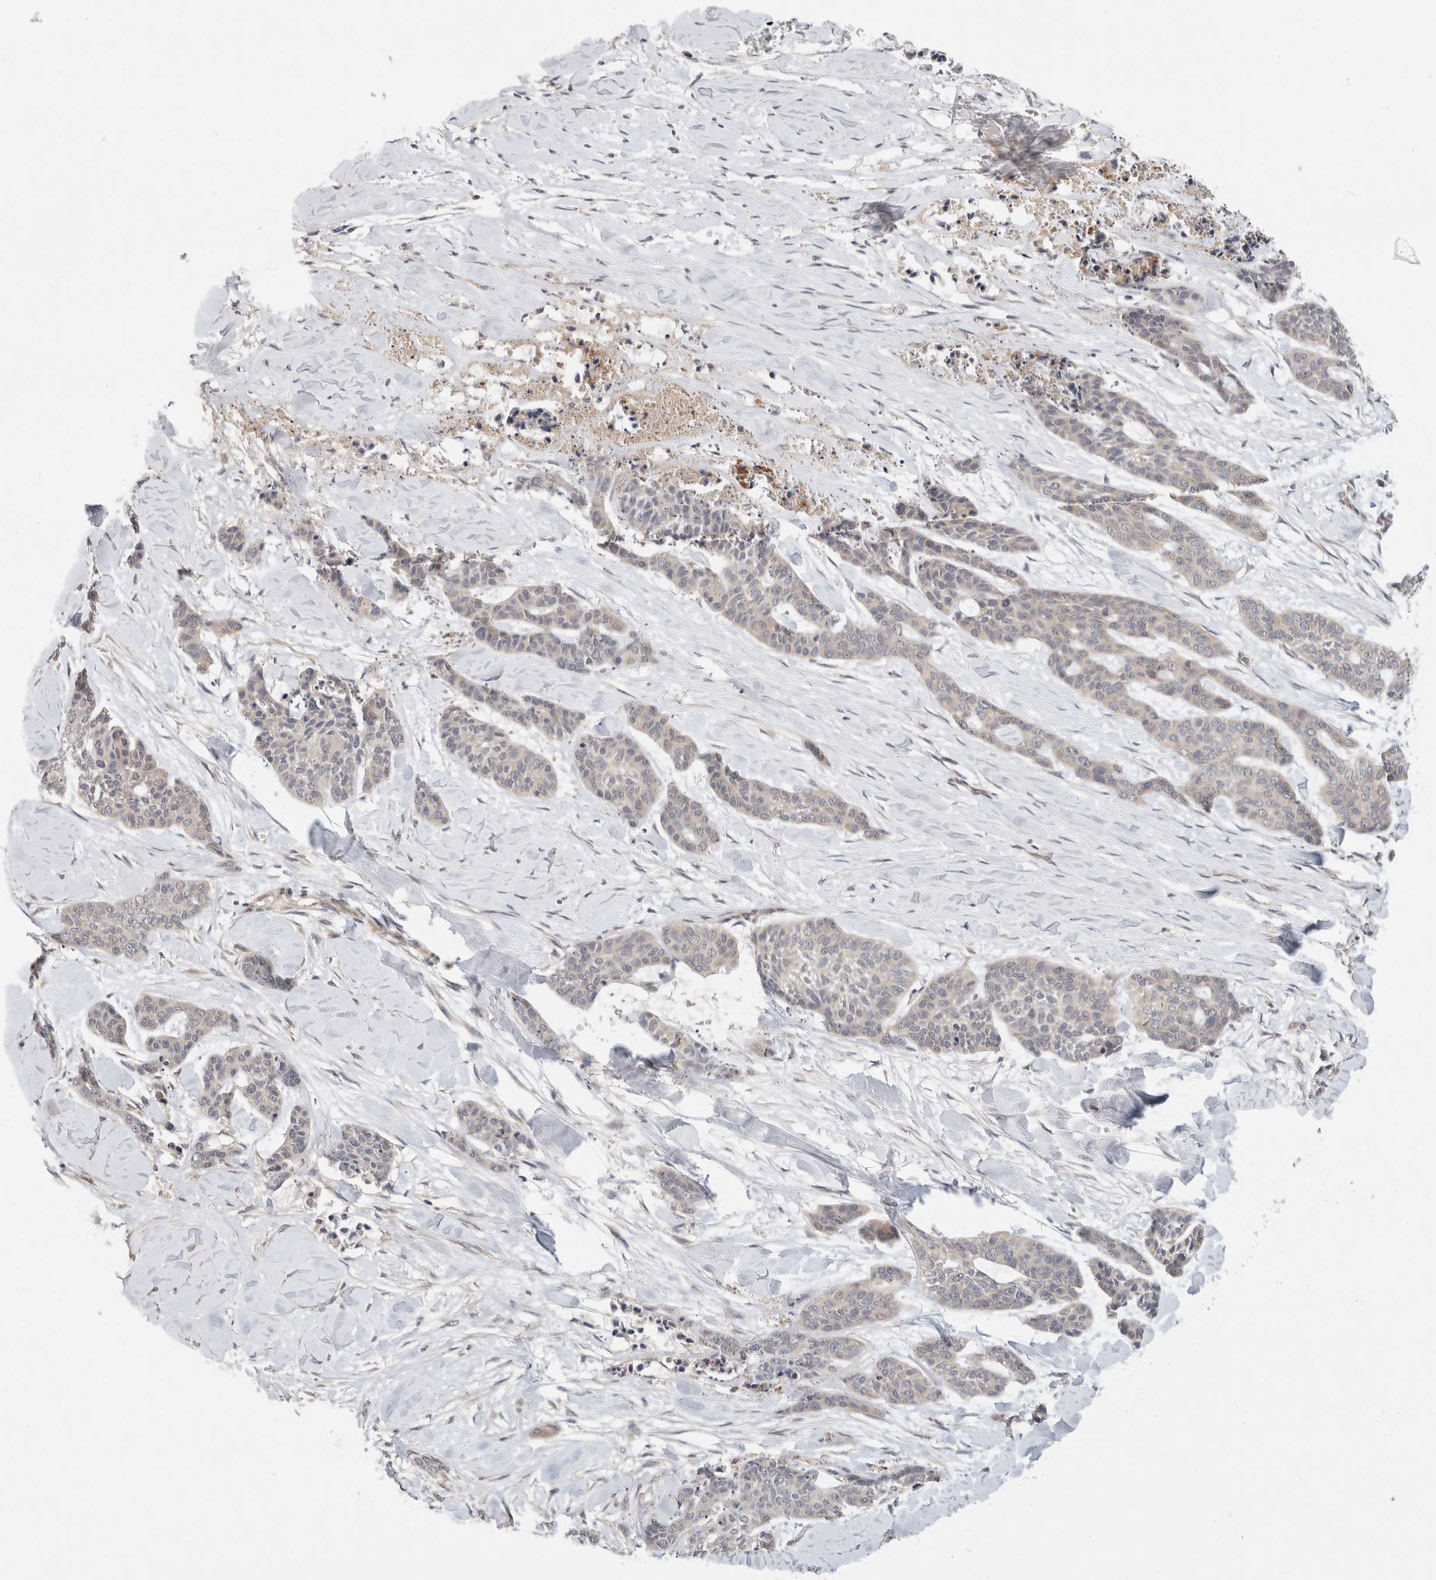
{"staining": {"intensity": "negative", "quantity": "none", "location": "none"}, "tissue": "skin cancer", "cell_type": "Tumor cells", "image_type": "cancer", "snomed": [{"axis": "morphology", "description": "Basal cell carcinoma"}, {"axis": "topography", "description": "Skin"}], "caption": "A high-resolution photomicrograph shows immunohistochemistry staining of skin cancer (basal cell carcinoma), which demonstrates no significant expression in tumor cells. (Brightfield microscopy of DAB (3,3'-diaminobenzidine) immunohistochemistry at high magnification).", "gene": "SGK1", "patient": {"sex": "female", "age": 64}}